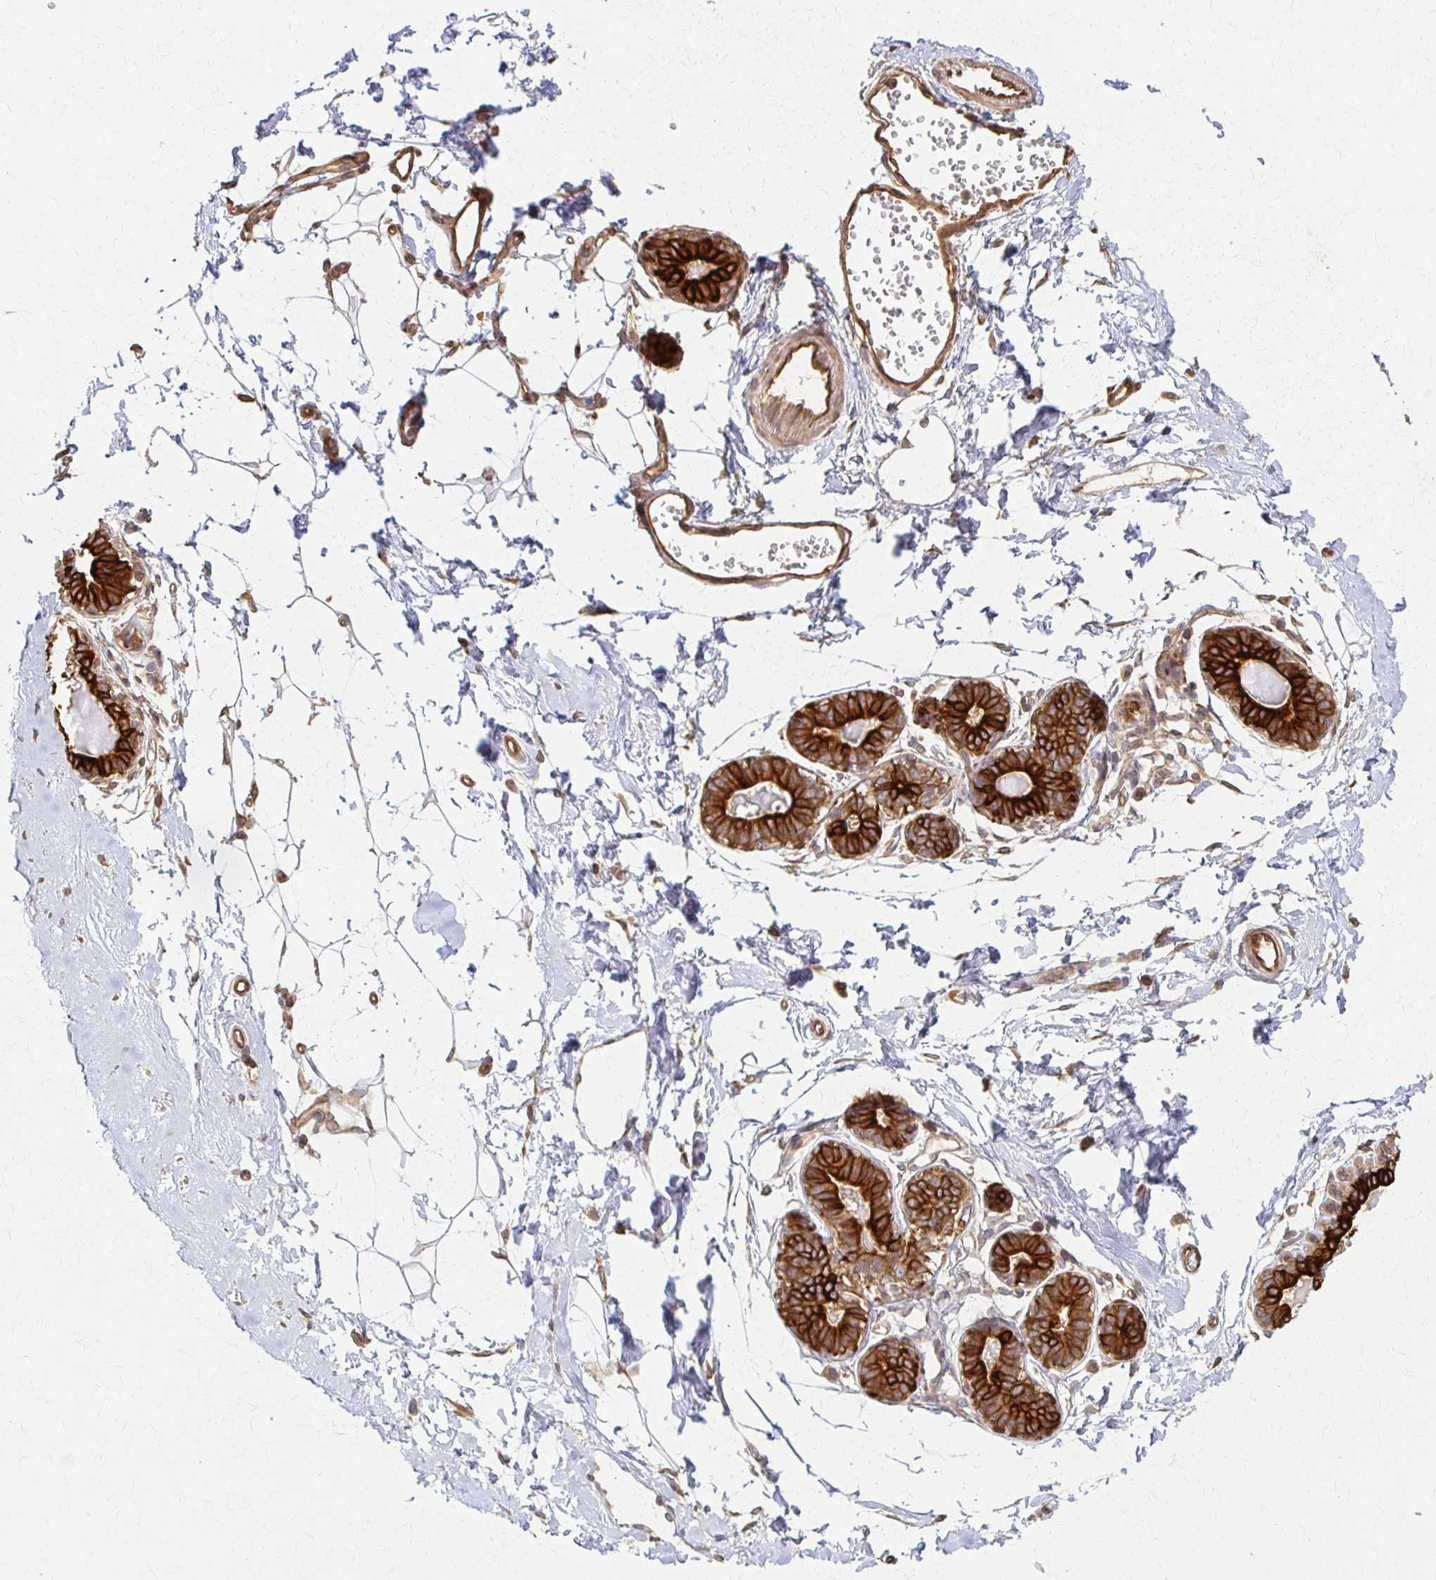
{"staining": {"intensity": "moderate", "quantity": "<25%", "location": "cytoplasmic/membranous"}, "tissue": "breast", "cell_type": "Adipocytes", "image_type": "normal", "snomed": [{"axis": "morphology", "description": "Normal tissue, NOS"}, {"axis": "topography", "description": "Breast"}], "caption": "Immunohistochemical staining of unremarkable breast reveals moderate cytoplasmic/membranous protein expression in about <25% of adipocytes.", "gene": "ARHGAP35", "patient": {"sex": "female", "age": 45}}